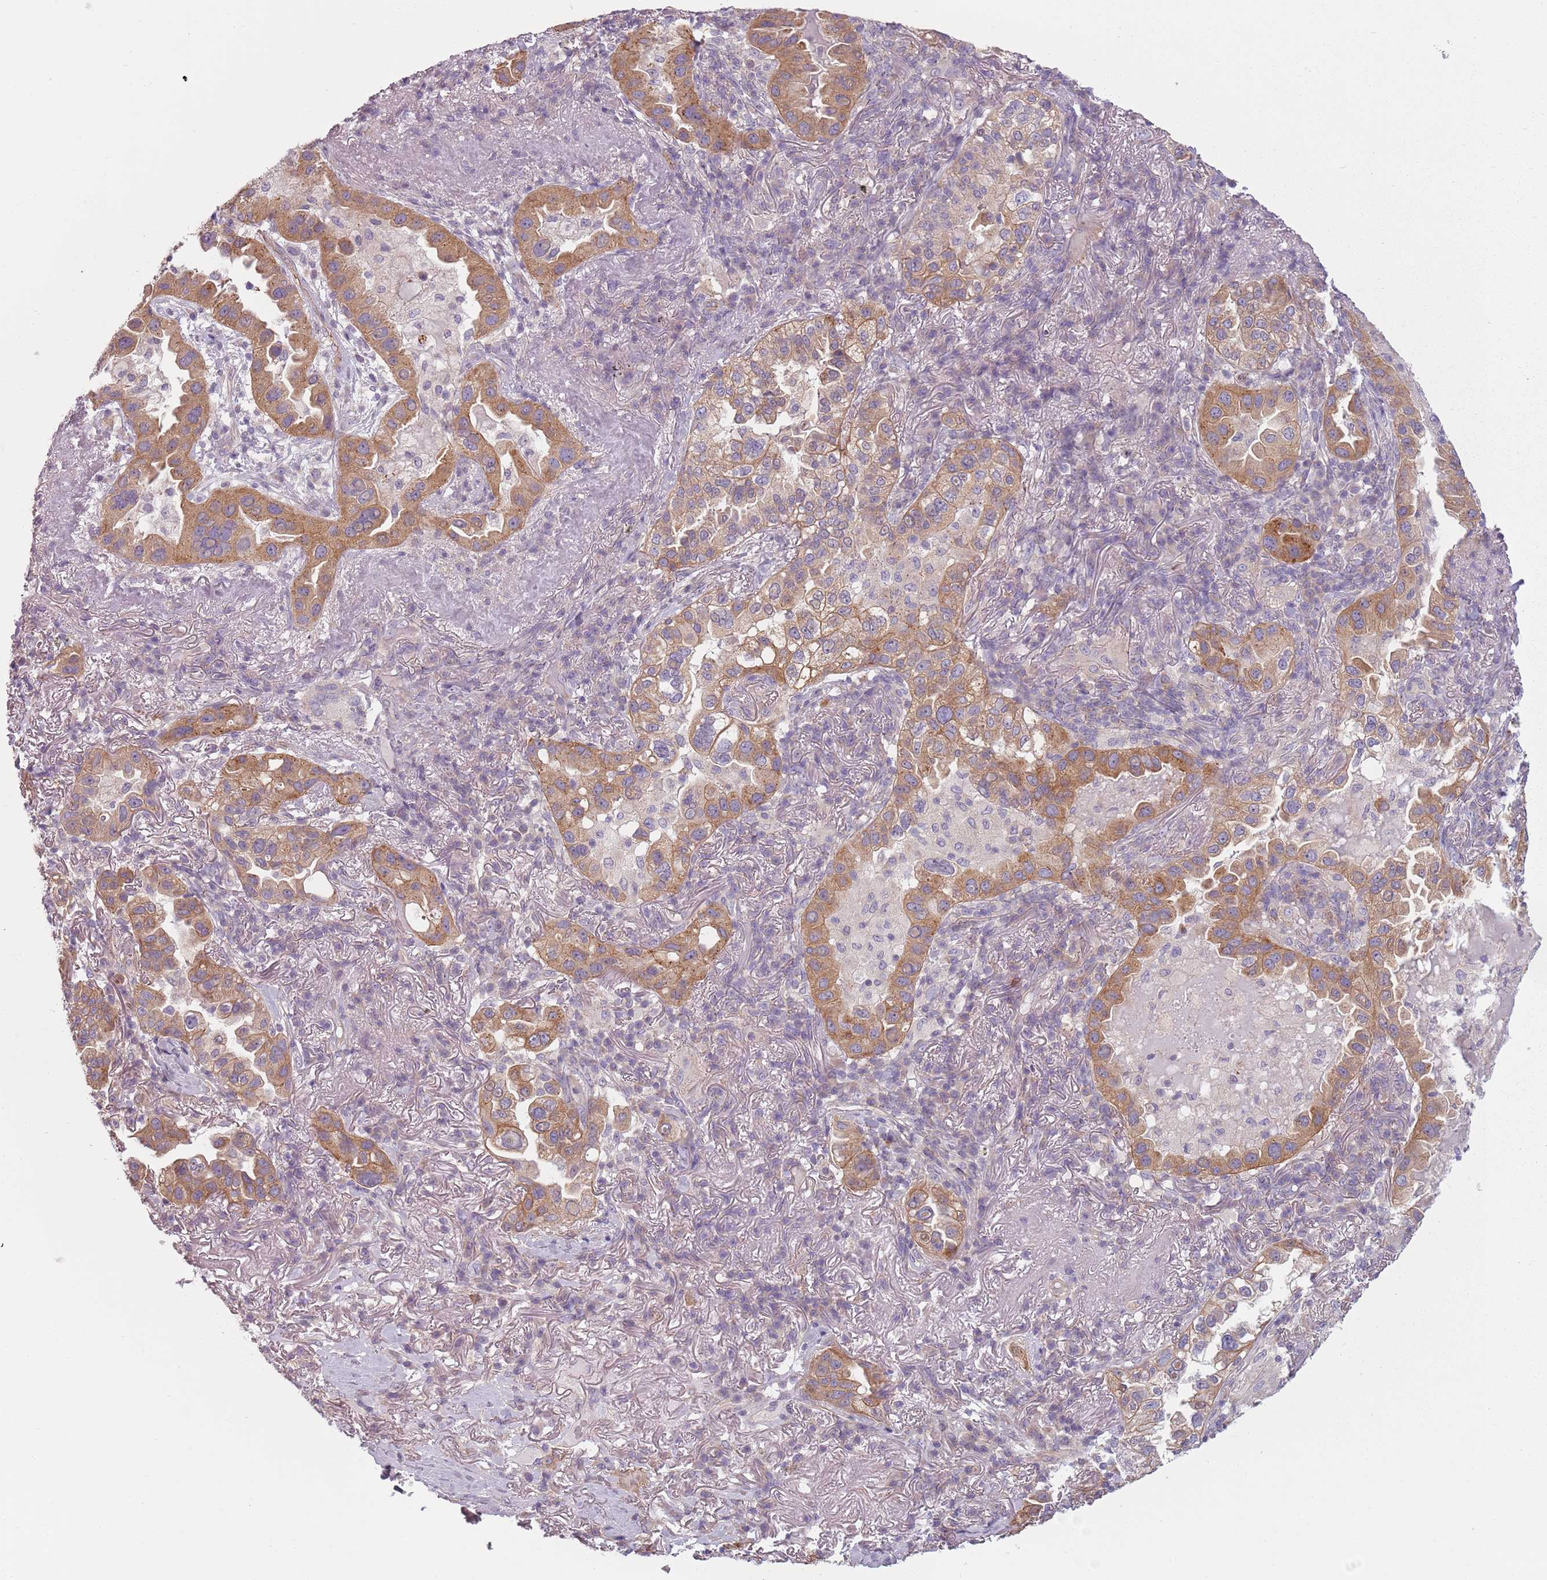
{"staining": {"intensity": "moderate", "quantity": "25%-75%", "location": "cytoplasmic/membranous"}, "tissue": "lung cancer", "cell_type": "Tumor cells", "image_type": "cancer", "snomed": [{"axis": "morphology", "description": "Adenocarcinoma, NOS"}, {"axis": "topography", "description": "Lung"}], "caption": "The histopathology image reveals a brown stain indicating the presence of a protein in the cytoplasmic/membranous of tumor cells in lung cancer. Using DAB (brown) and hematoxylin (blue) stains, captured at high magnification using brightfield microscopy.", "gene": "TLCD2", "patient": {"sex": "female", "age": 69}}